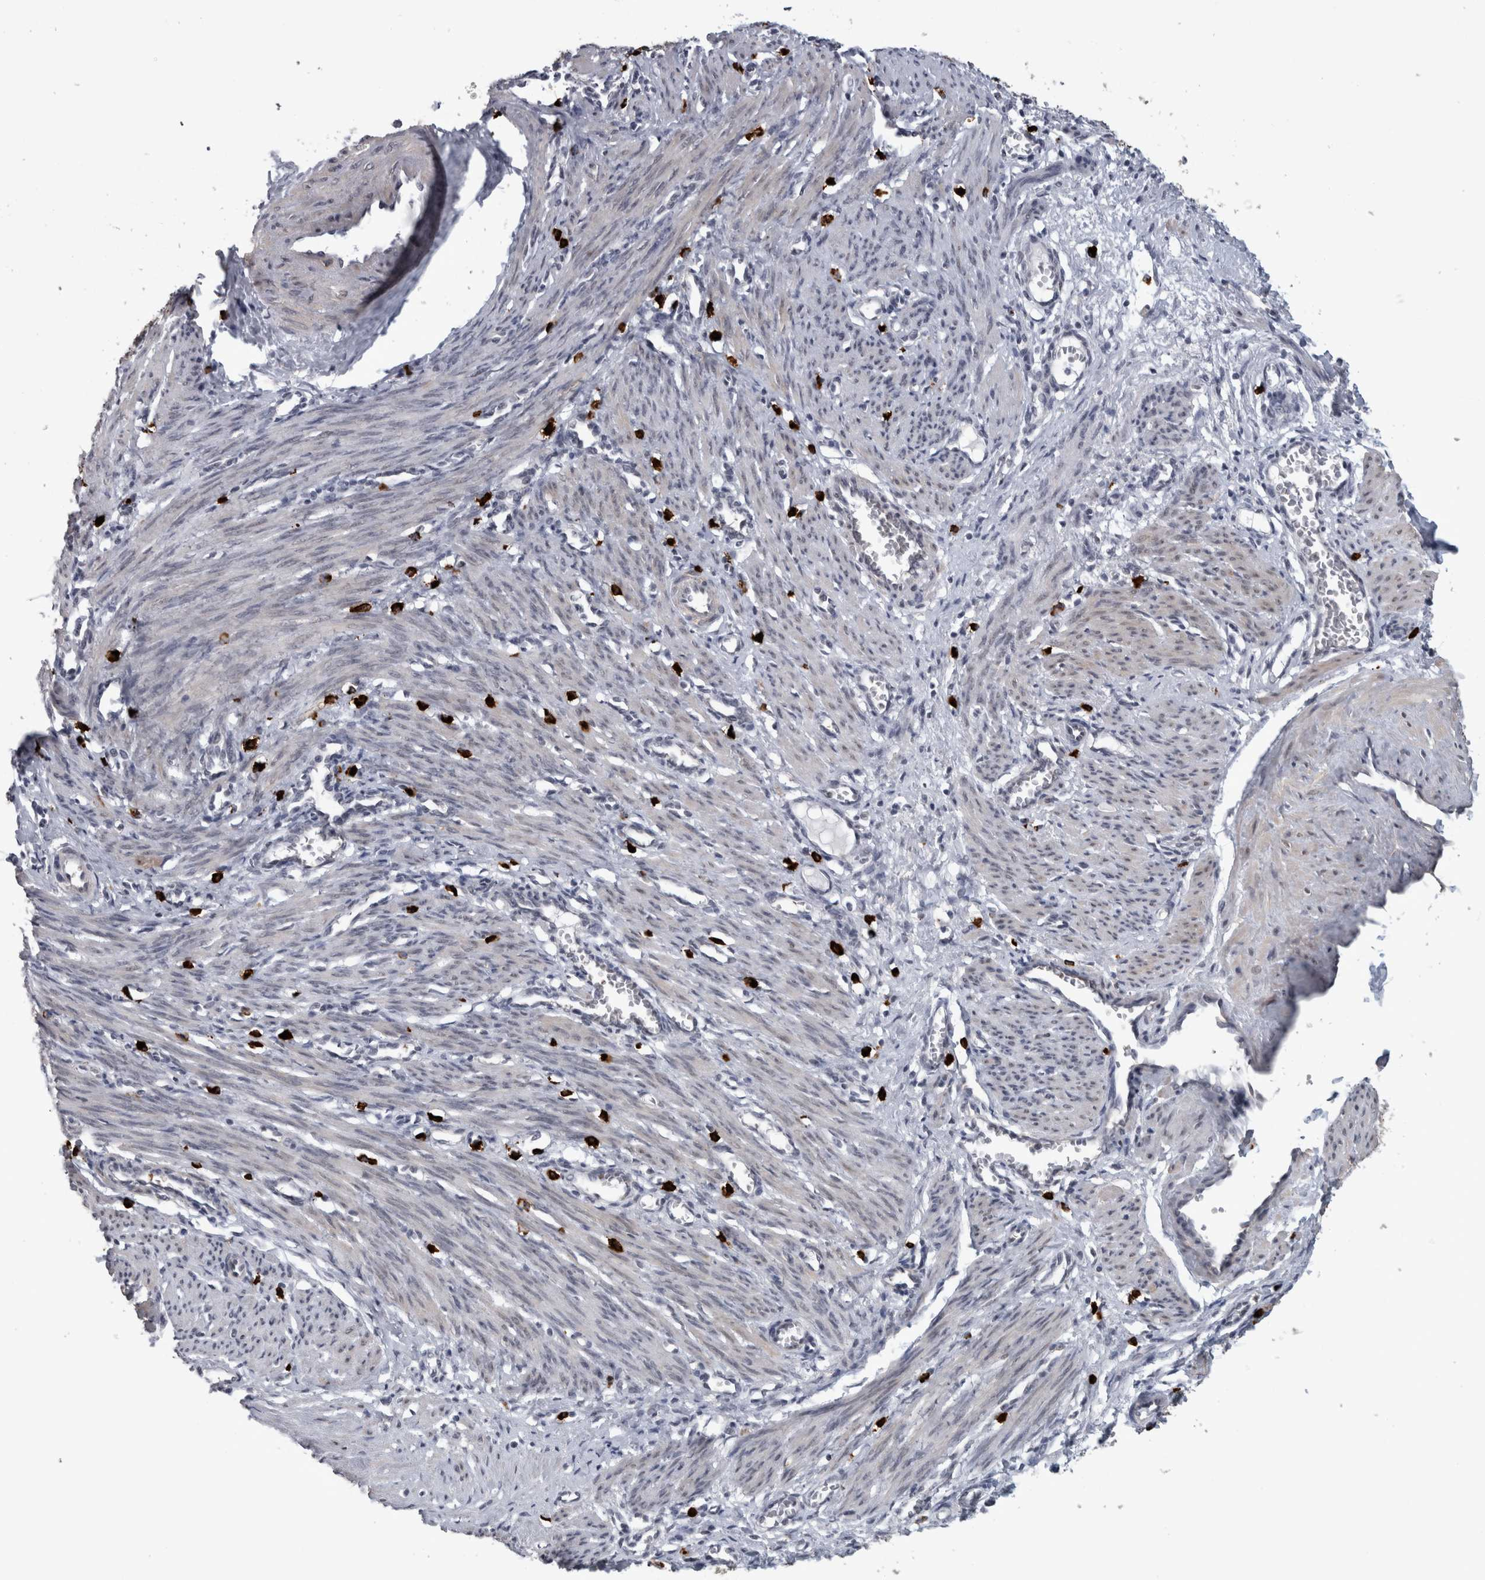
{"staining": {"intensity": "weak", "quantity": "<25%", "location": "cytoplasmic/membranous,nuclear"}, "tissue": "smooth muscle", "cell_type": "Smooth muscle cells", "image_type": "normal", "snomed": [{"axis": "morphology", "description": "Normal tissue, NOS"}, {"axis": "topography", "description": "Endometrium"}], "caption": "This is an IHC micrograph of benign human smooth muscle. There is no expression in smooth muscle cells.", "gene": "PEBP4", "patient": {"sex": "female", "age": 33}}